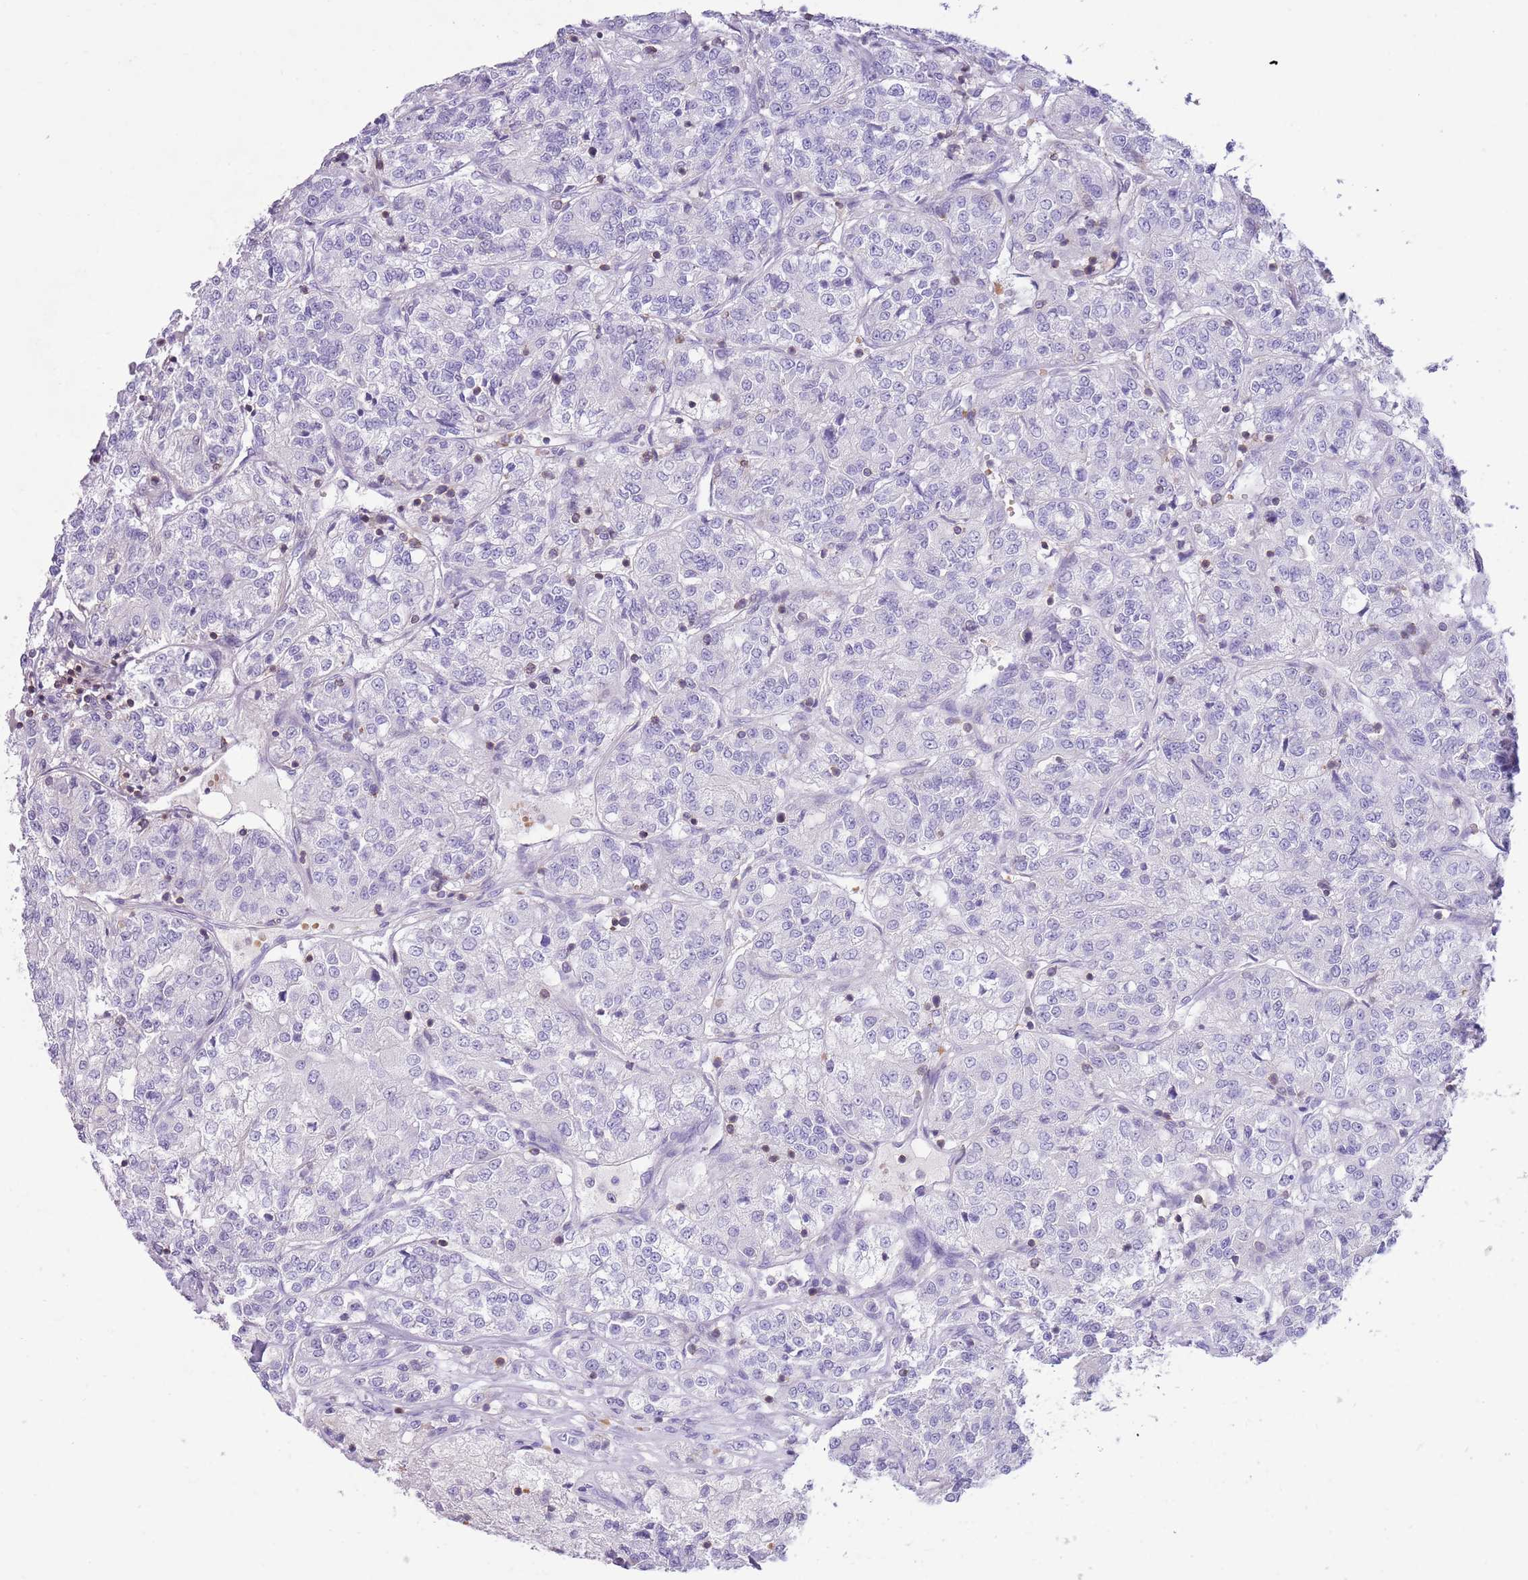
{"staining": {"intensity": "negative", "quantity": "none", "location": "none"}, "tissue": "renal cancer", "cell_type": "Tumor cells", "image_type": "cancer", "snomed": [{"axis": "morphology", "description": "Adenocarcinoma, NOS"}, {"axis": "topography", "description": "Kidney"}], "caption": "There is no significant positivity in tumor cells of renal cancer (adenocarcinoma).", "gene": "OR4Q3", "patient": {"sex": "female", "age": 63}}